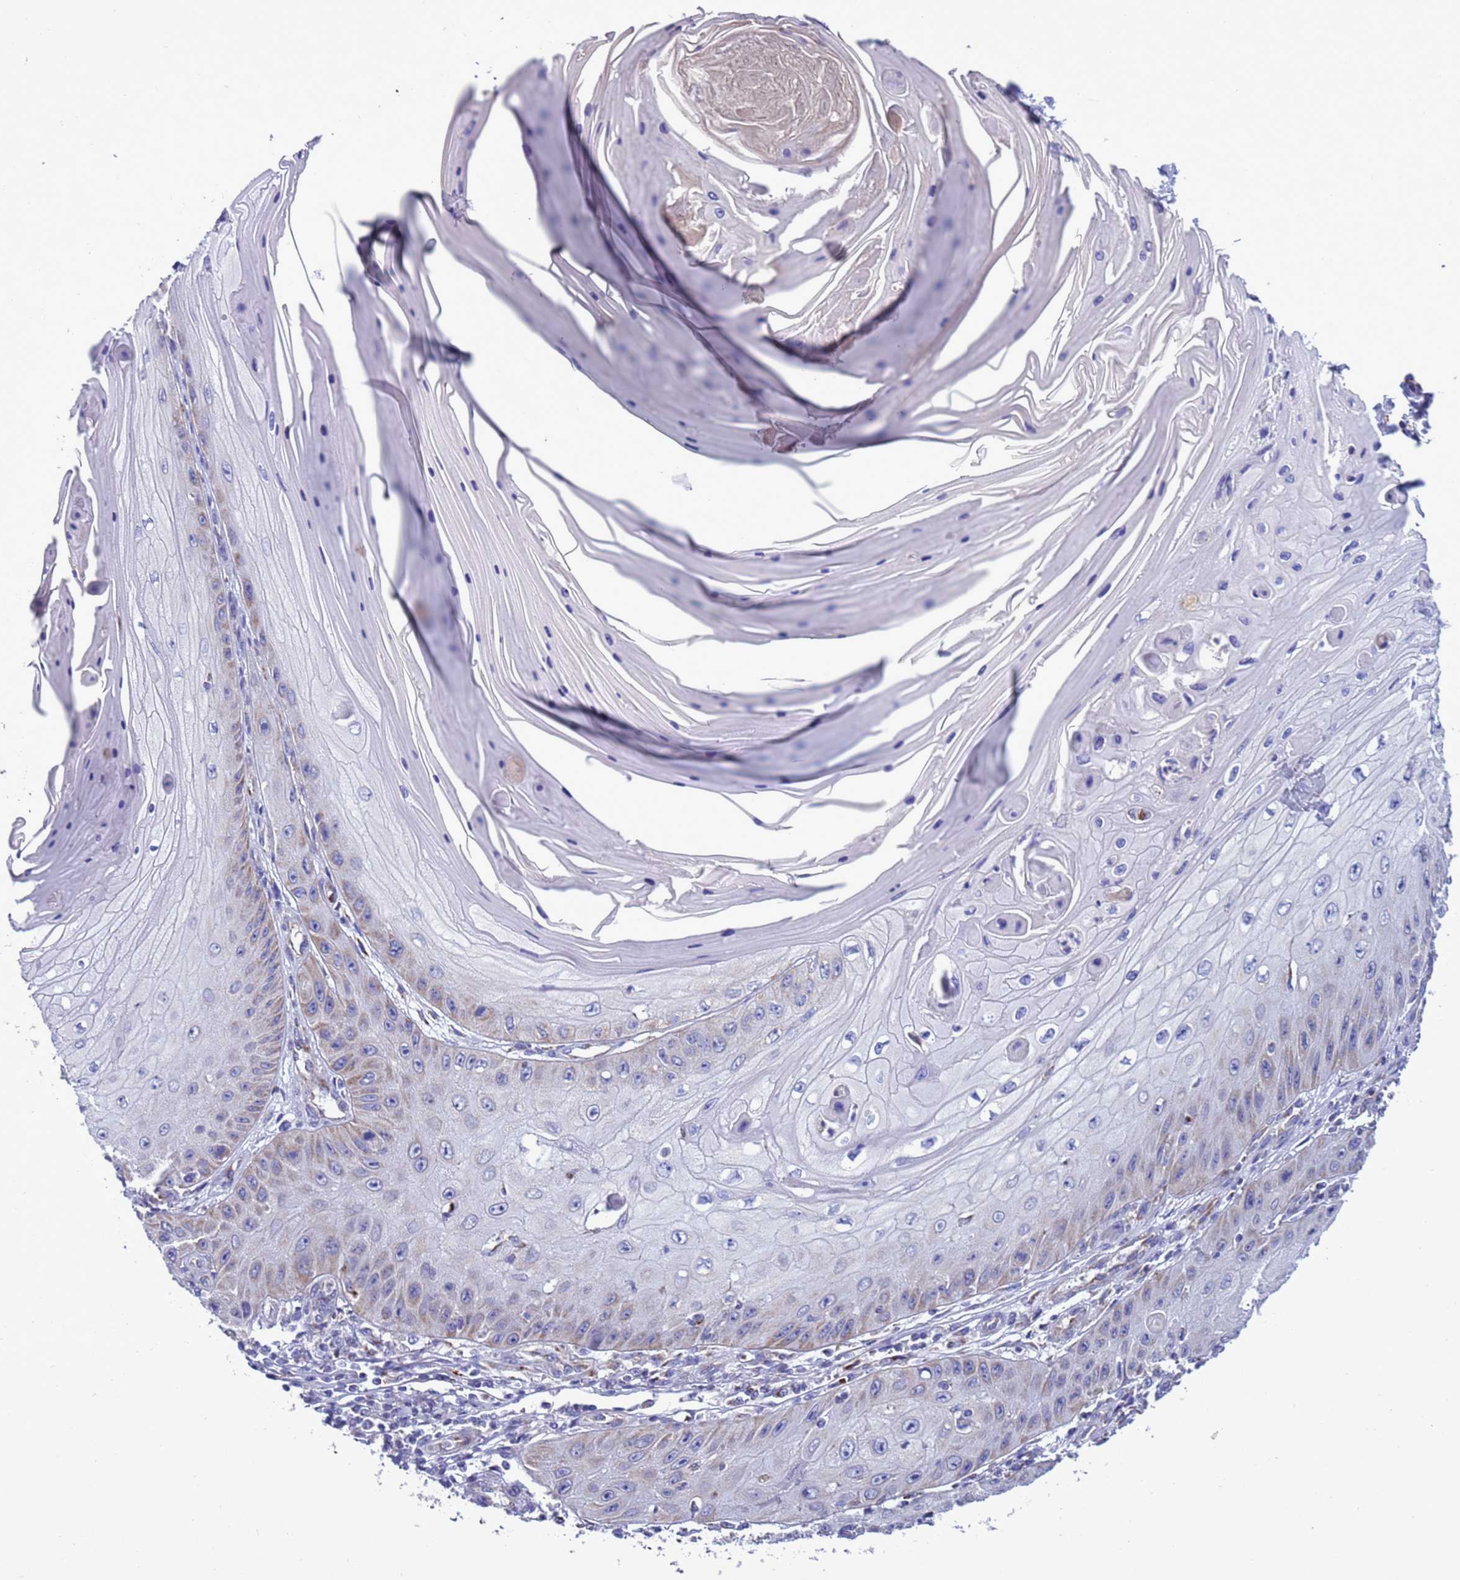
{"staining": {"intensity": "weak", "quantity": "<25%", "location": "cytoplasmic/membranous"}, "tissue": "skin cancer", "cell_type": "Tumor cells", "image_type": "cancer", "snomed": [{"axis": "morphology", "description": "Squamous cell carcinoma, NOS"}, {"axis": "topography", "description": "Skin"}], "caption": "A photomicrograph of skin cancer stained for a protein shows no brown staining in tumor cells.", "gene": "CCDC191", "patient": {"sex": "male", "age": 70}}